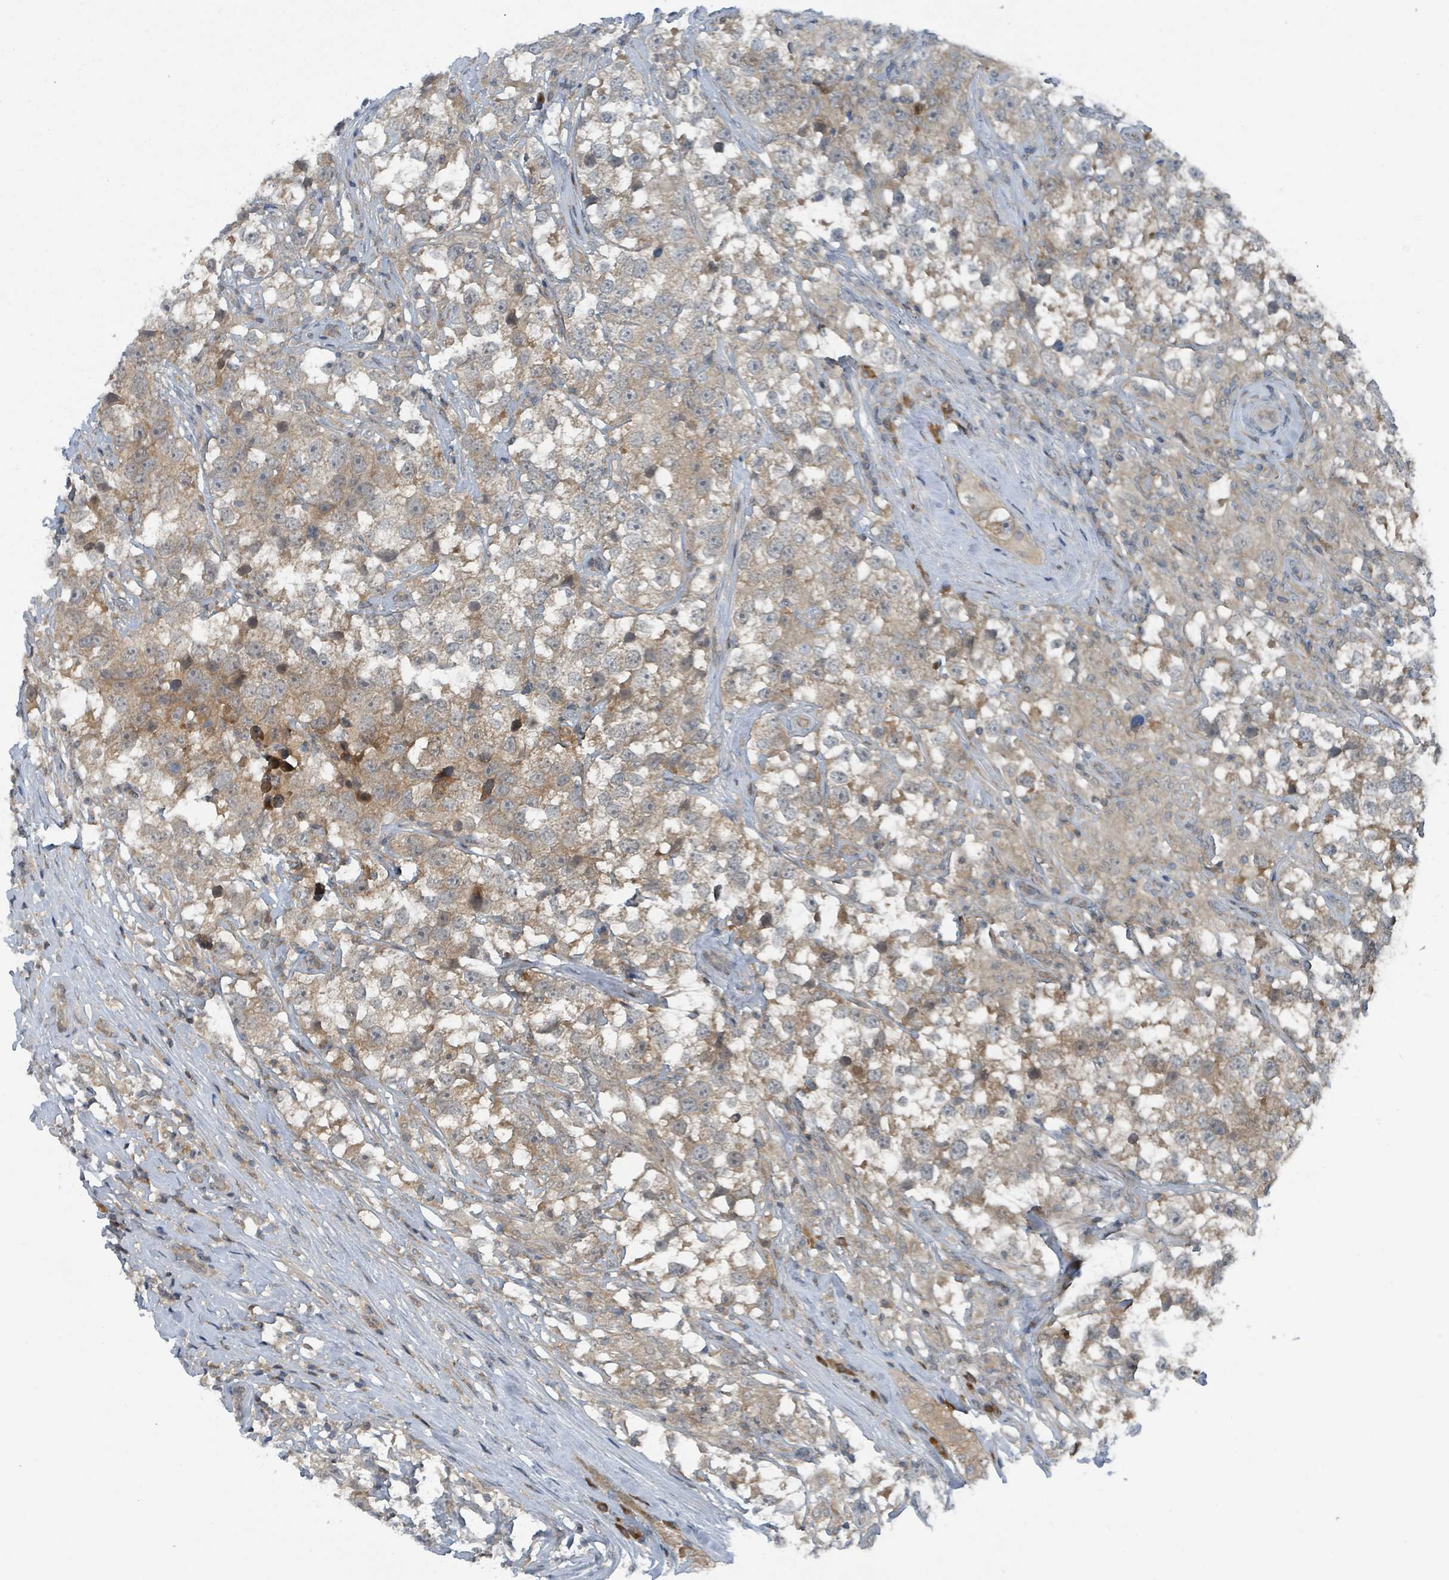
{"staining": {"intensity": "weak", "quantity": "25%-75%", "location": "cytoplasmic/membranous"}, "tissue": "testis cancer", "cell_type": "Tumor cells", "image_type": "cancer", "snomed": [{"axis": "morphology", "description": "Seminoma, NOS"}, {"axis": "topography", "description": "Testis"}], "caption": "Tumor cells demonstrate low levels of weak cytoplasmic/membranous staining in approximately 25%-75% of cells in human testis seminoma.", "gene": "GOLGA7", "patient": {"sex": "male", "age": 46}}